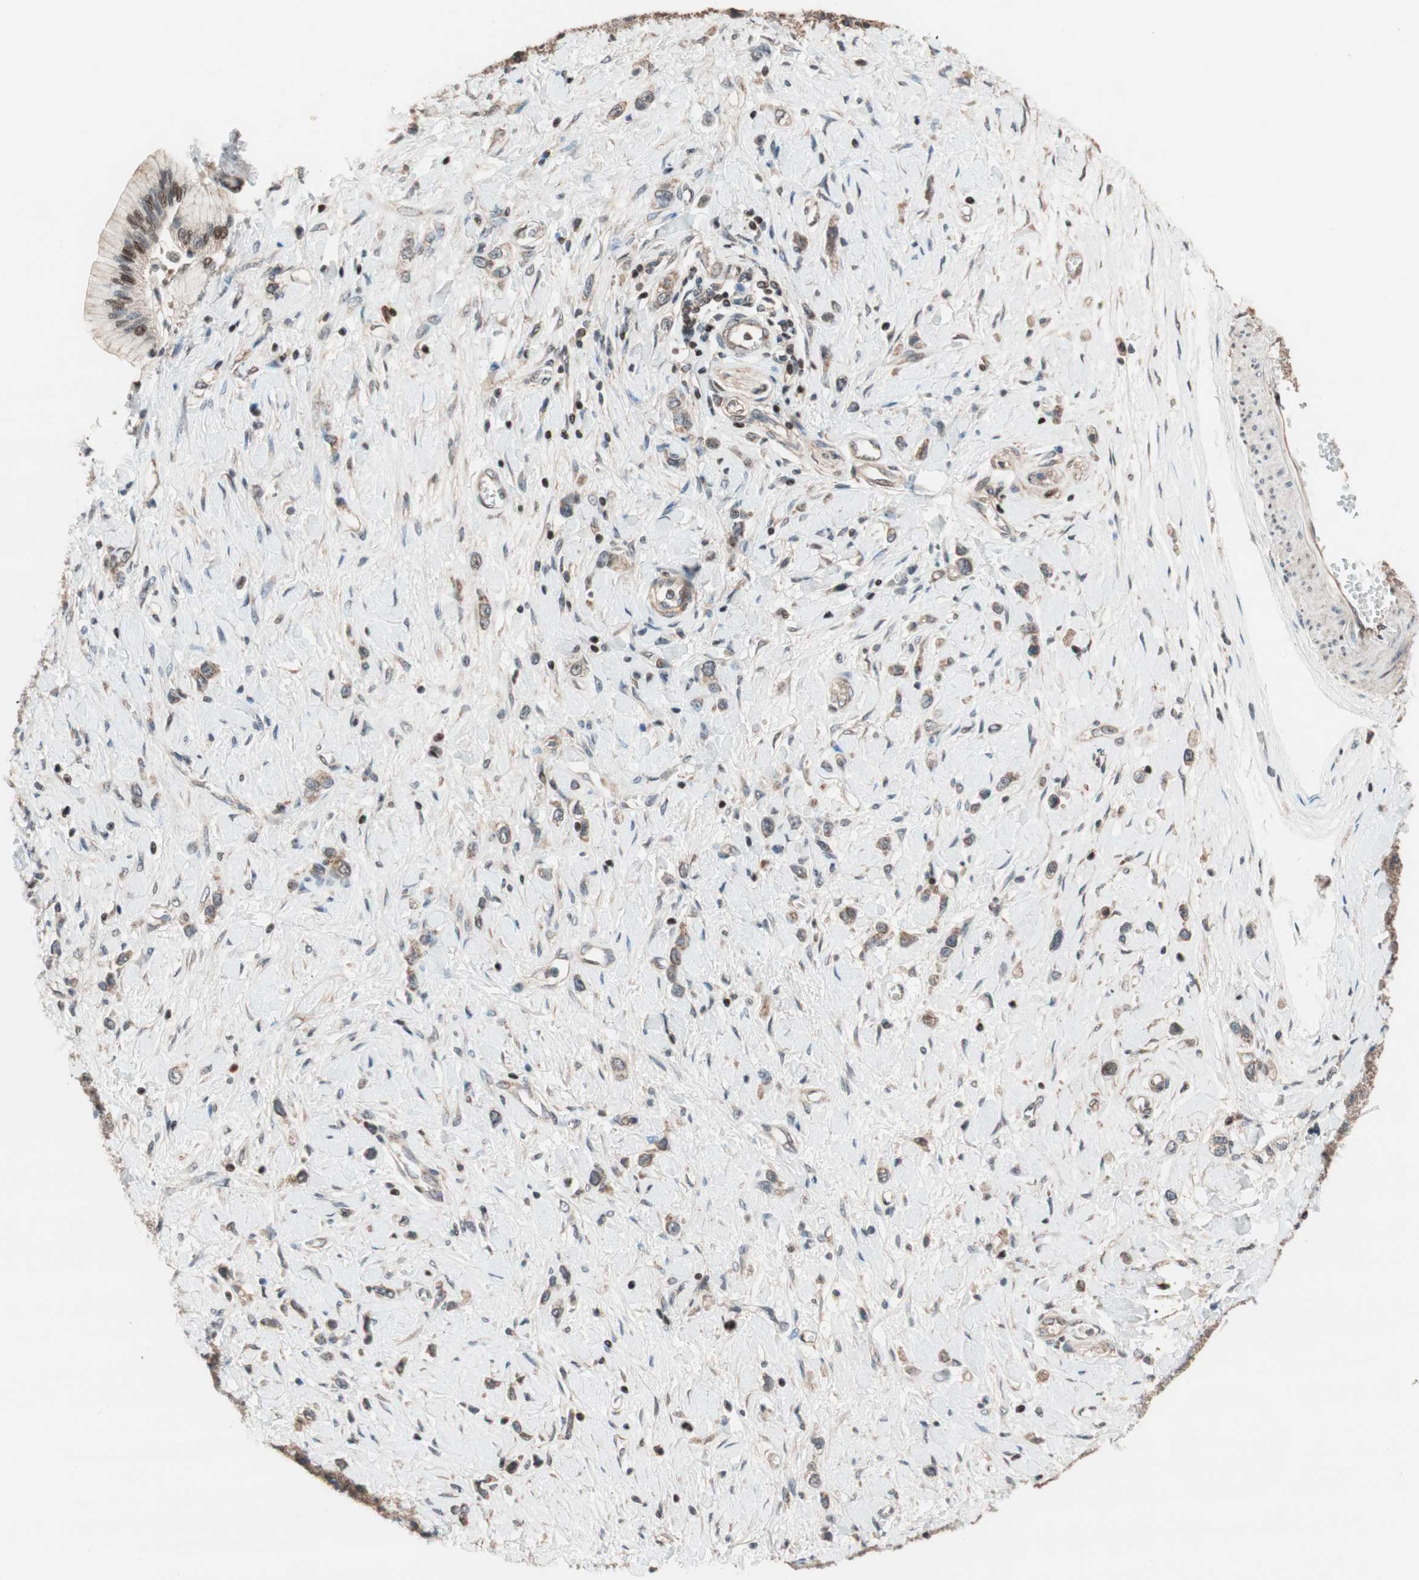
{"staining": {"intensity": "moderate", "quantity": ">75%", "location": "cytoplasmic/membranous"}, "tissue": "stomach cancer", "cell_type": "Tumor cells", "image_type": "cancer", "snomed": [{"axis": "morphology", "description": "Normal tissue, NOS"}, {"axis": "morphology", "description": "Adenocarcinoma, NOS"}, {"axis": "topography", "description": "Stomach, upper"}, {"axis": "topography", "description": "Stomach"}], "caption": "Adenocarcinoma (stomach) stained for a protein (brown) shows moderate cytoplasmic/membranous positive staining in about >75% of tumor cells.", "gene": "HECW1", "patient": {"sex": "female", "age": 65}}